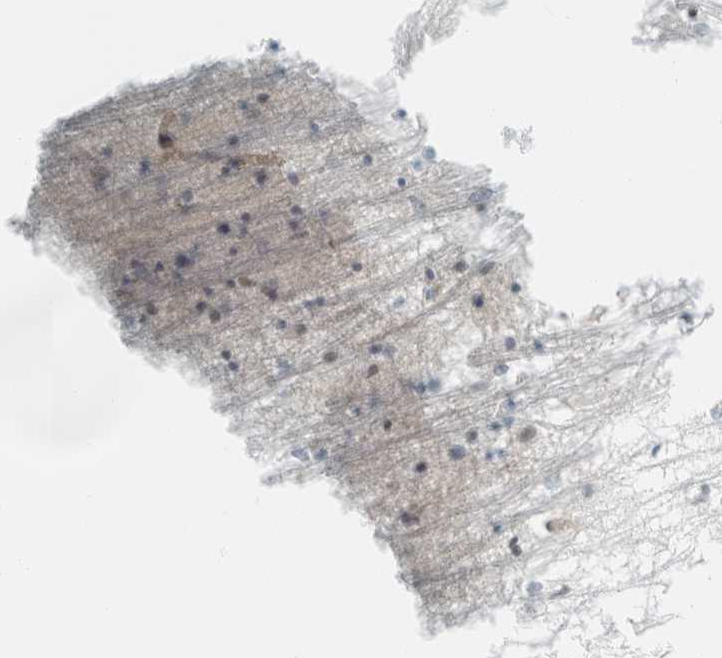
{"staining": {"intensity": "negative", "quantity": "none", "location": "none"}, "tissue": "hippocampus", "cell_type": "Glial cells", "image_type": "normal", "snomed": [{"axis": "morphology", "description": "Normal tissue, NOS"}, {"axis": "topography", "description": "Hippocampus"}], "caption": "Histopathology image shows no protein expression in glial cells of normal hippocampus. (Brightfield microscopy of DAB immunohistochemistry at high magnification).", "gene": "NIBAN2", "patient": {"sex": "male", "age": 70}}